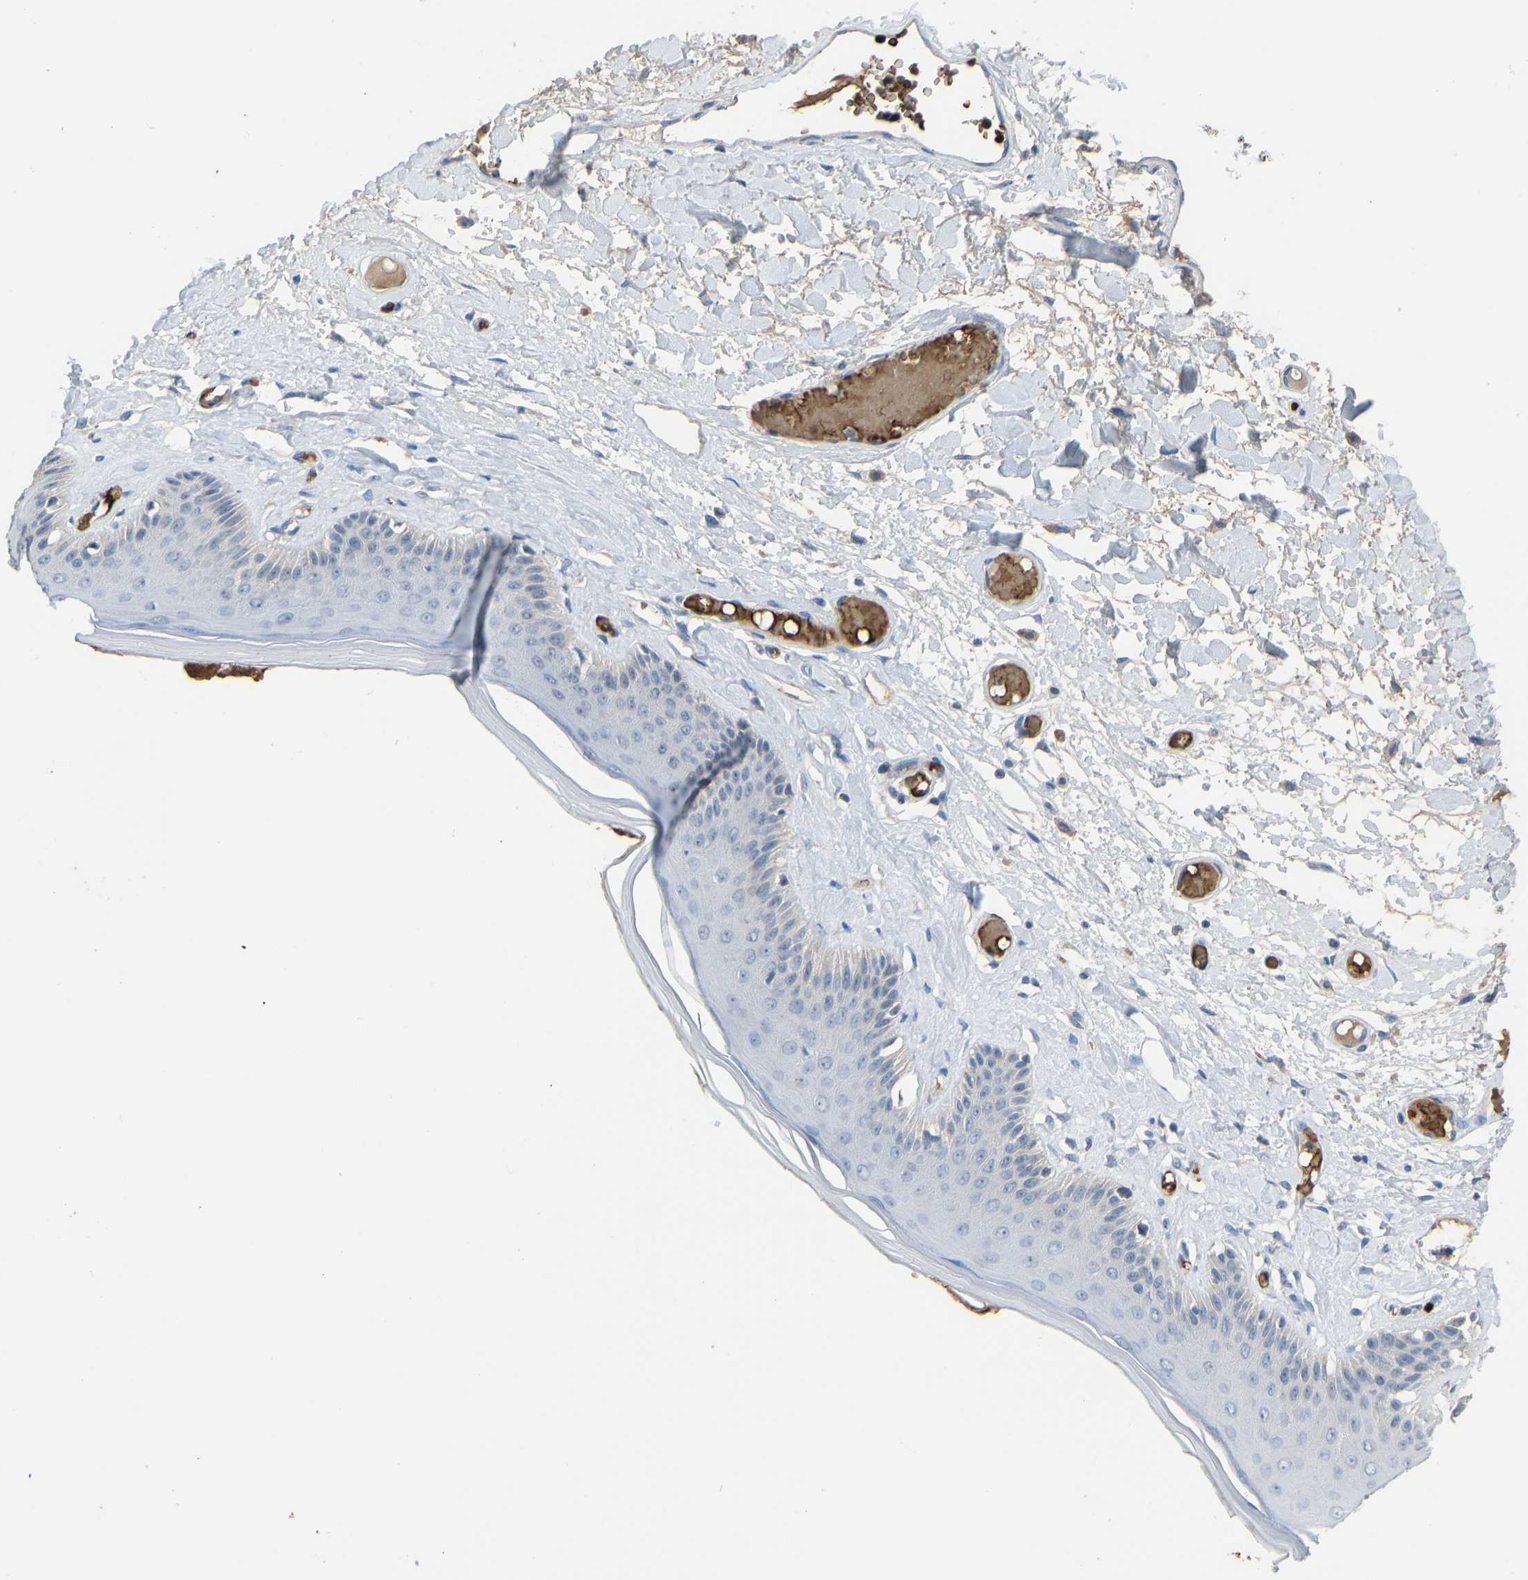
{"staining": {"intensity": "moderate", "quantity": "<25%", "location": "cytoplasmic/membranous"}, "tissue": "skin", "cell_type": "Epidermal cells", "image_type": "normal", "snomed": [{"axis": "morphology", "description": "Normal tissue, NOS"}, {"axis": "topography", "description": "Vulva"}], "caption": "Immunohistochemistry (DAB) staining of unremarkable human skin demonstrates moderate cytoplasmic/membranous protein expression in approximately <25% of epidermal cells.", "gene": "PIGS", "patient": {"sex": "female", "age": 73}}